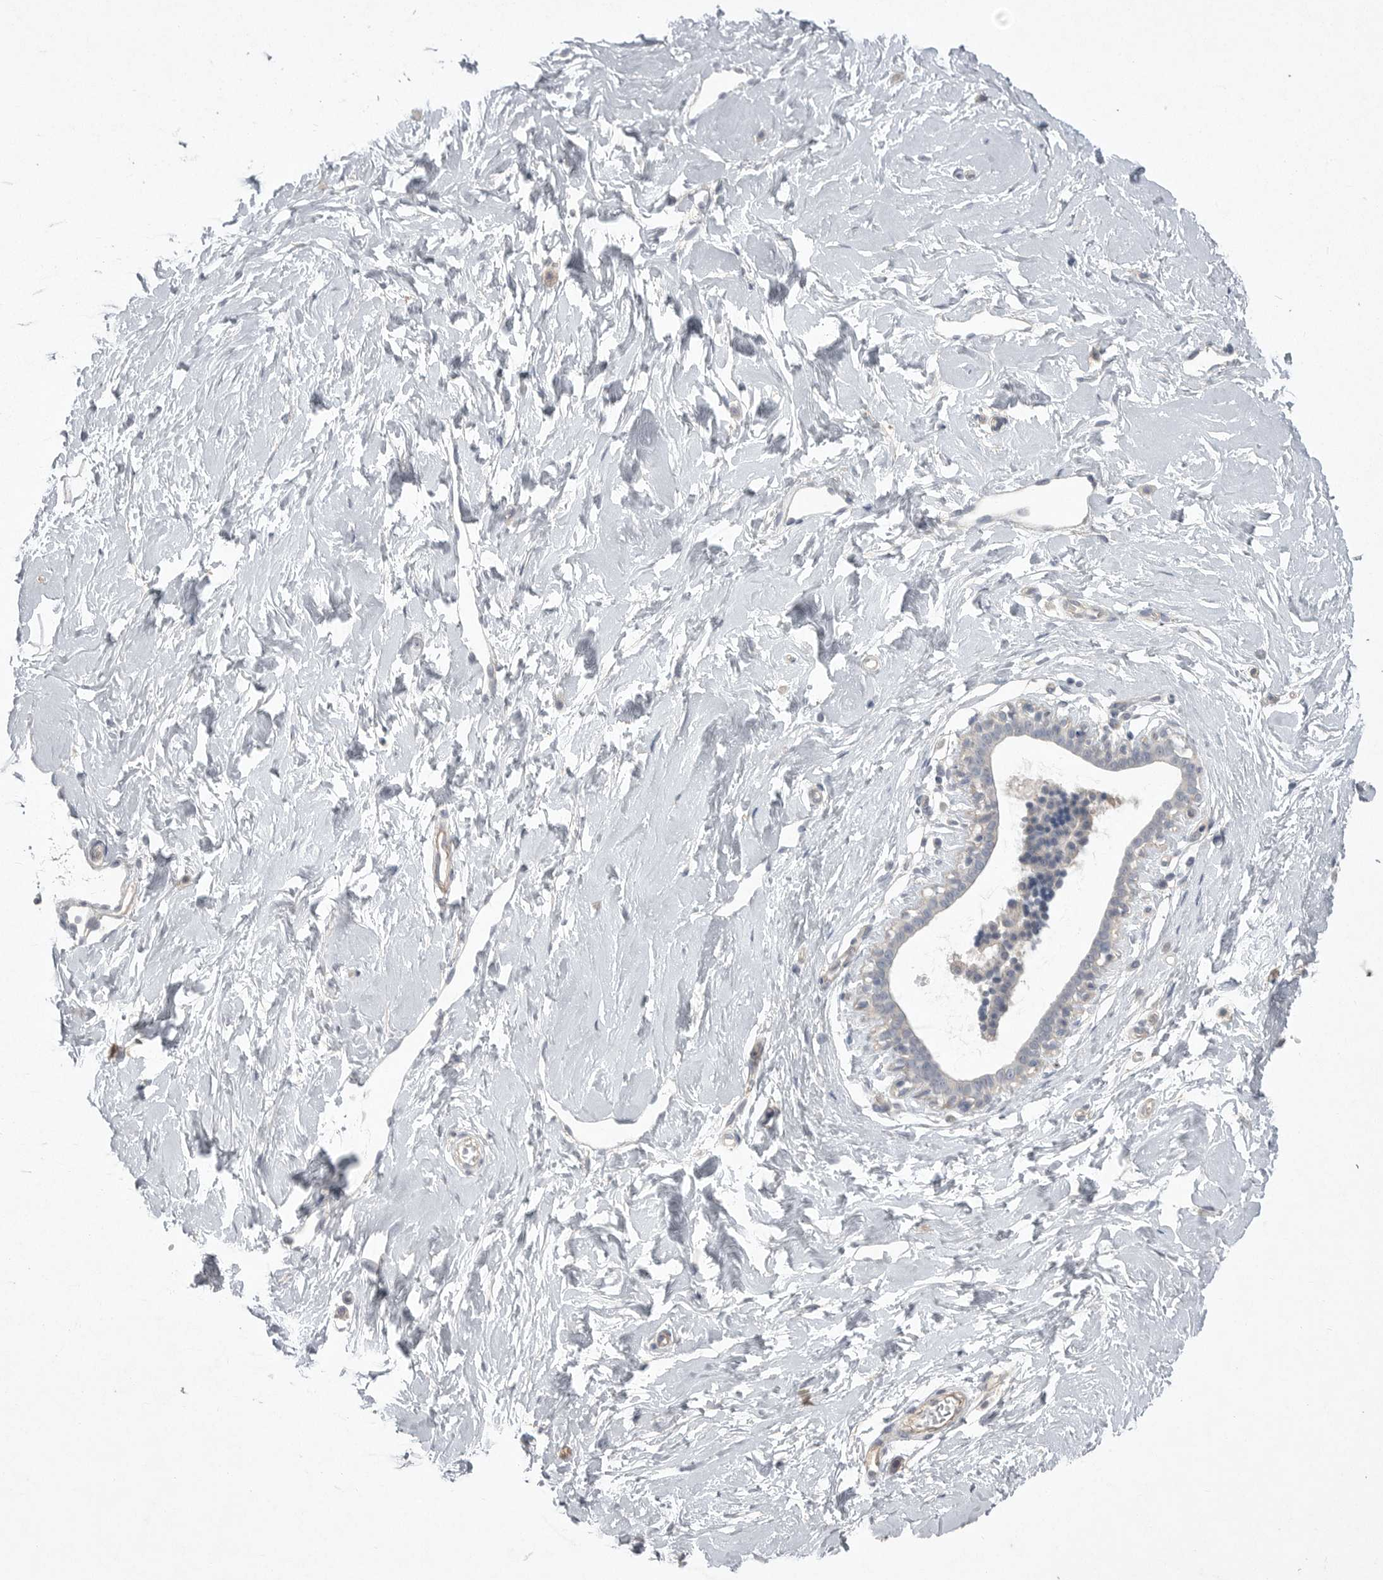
{"staining": {"intensity": "negative", "quantity": "none", "location": "none"}, "tissue": "breast", "cell_type": "Adipocytes", "image_type": "normal", "snomed": [{"axis": "morphology", "description": "Normal tissue, NOS"}, {"axis": "morphology", "description": "Adenoma, NOS"}, {"axis": "topography", "description": "Breast"}], "caption": "An IHC photomicrograph of unremarkable breast is shown. There is no staining in adipocytes of breast.", "gene": "VANGL2", "patient": {"sex": "female", "age": 23}}